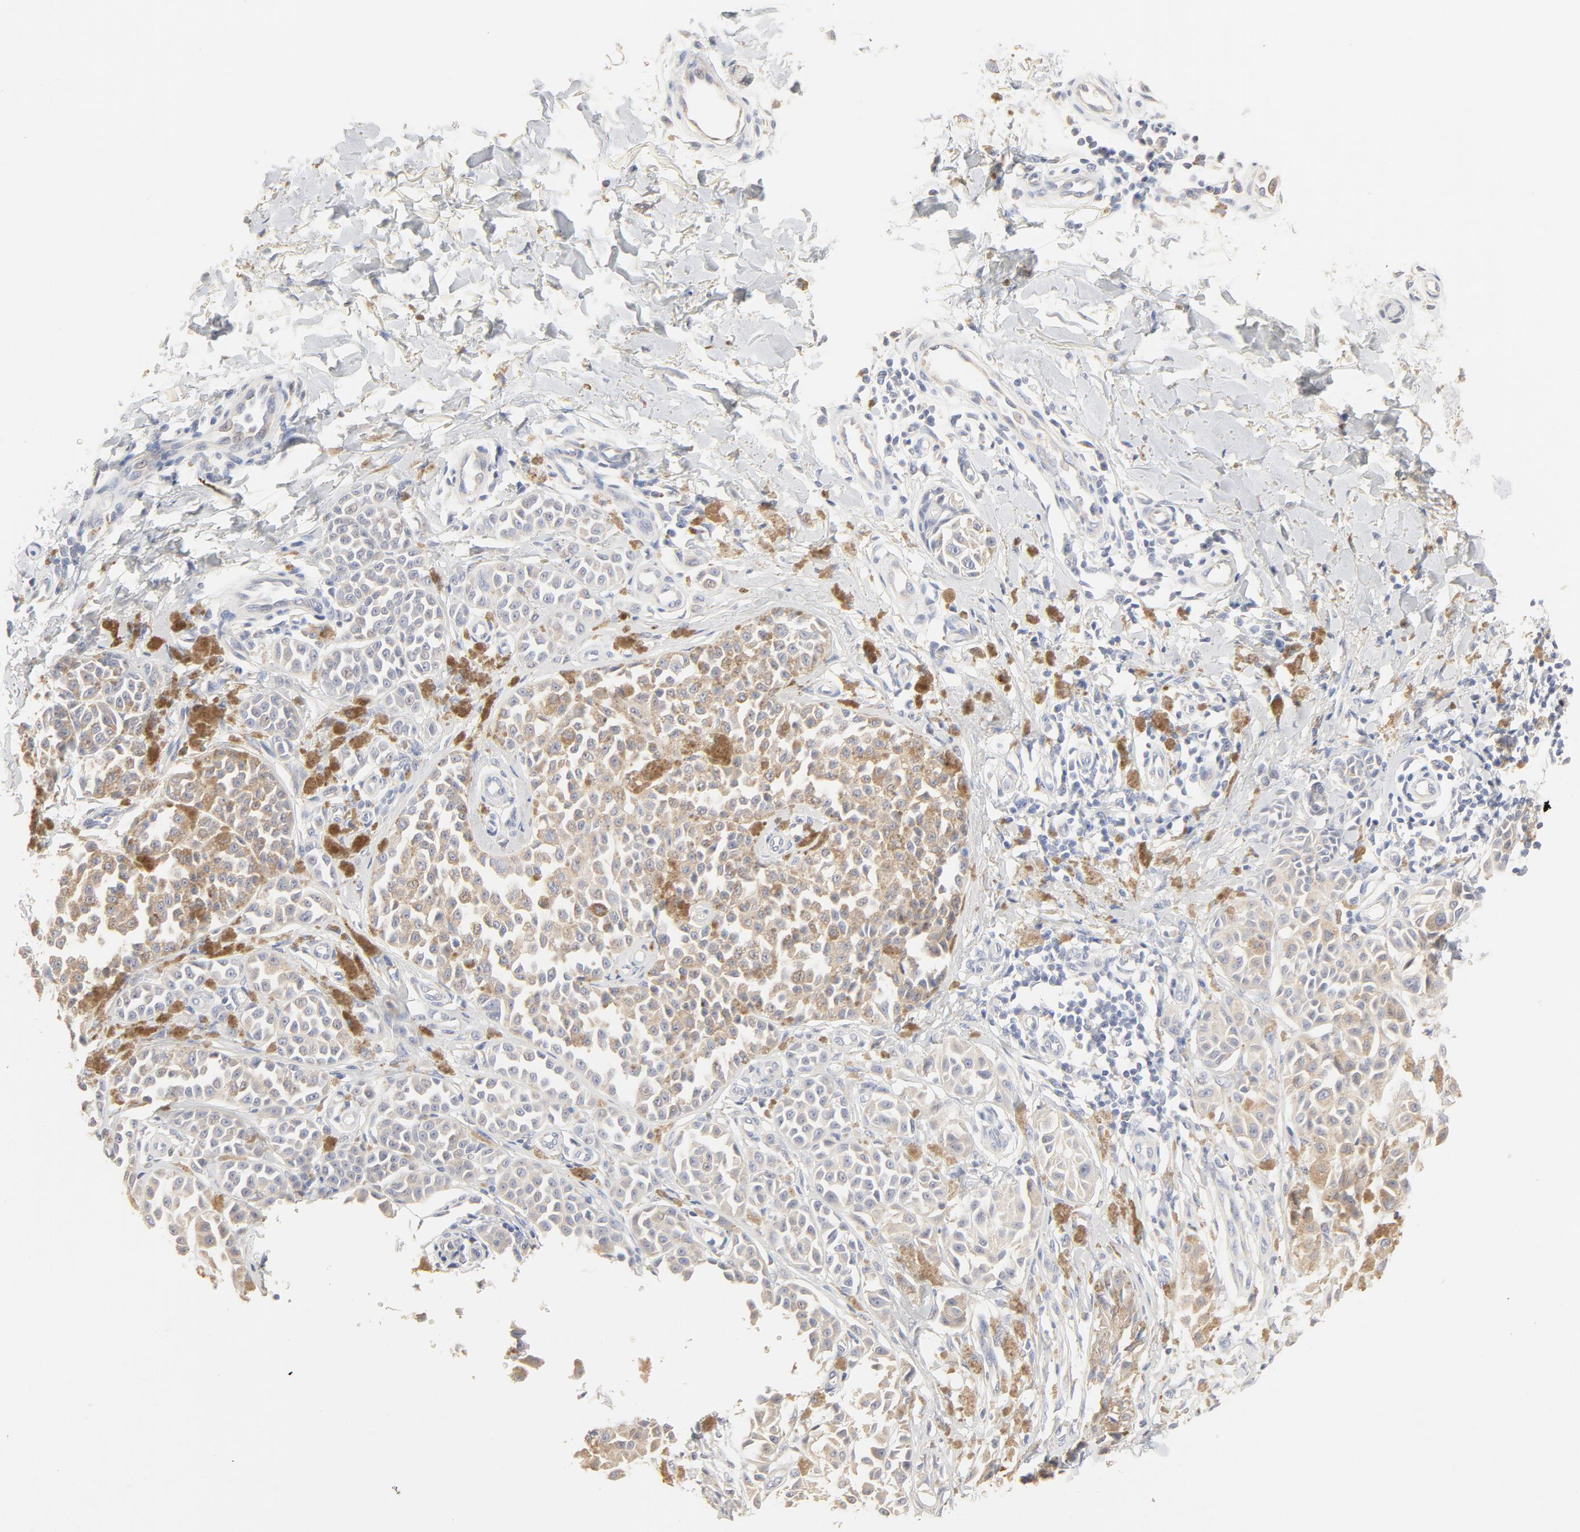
{"staining": {"intensity": "negative", "quantity": "none", "location": "none"}, "tissue": "melanoma", "cell_type": "Tumor cells", "image_type": "cancer", "snomed": [{"axis": "morphology", "description": "Malignant melanoma, NOS"}, {"axis": "topography", "description": "Skin"}], "caption": "Tumor cells show no significant staining in melanoma. The staining is performed using DAB brown chromogen with nuclei counter-stained in using hematoxylin.", "gene": "FCGBP", "patient": {"sex": "female", "age": 38}}